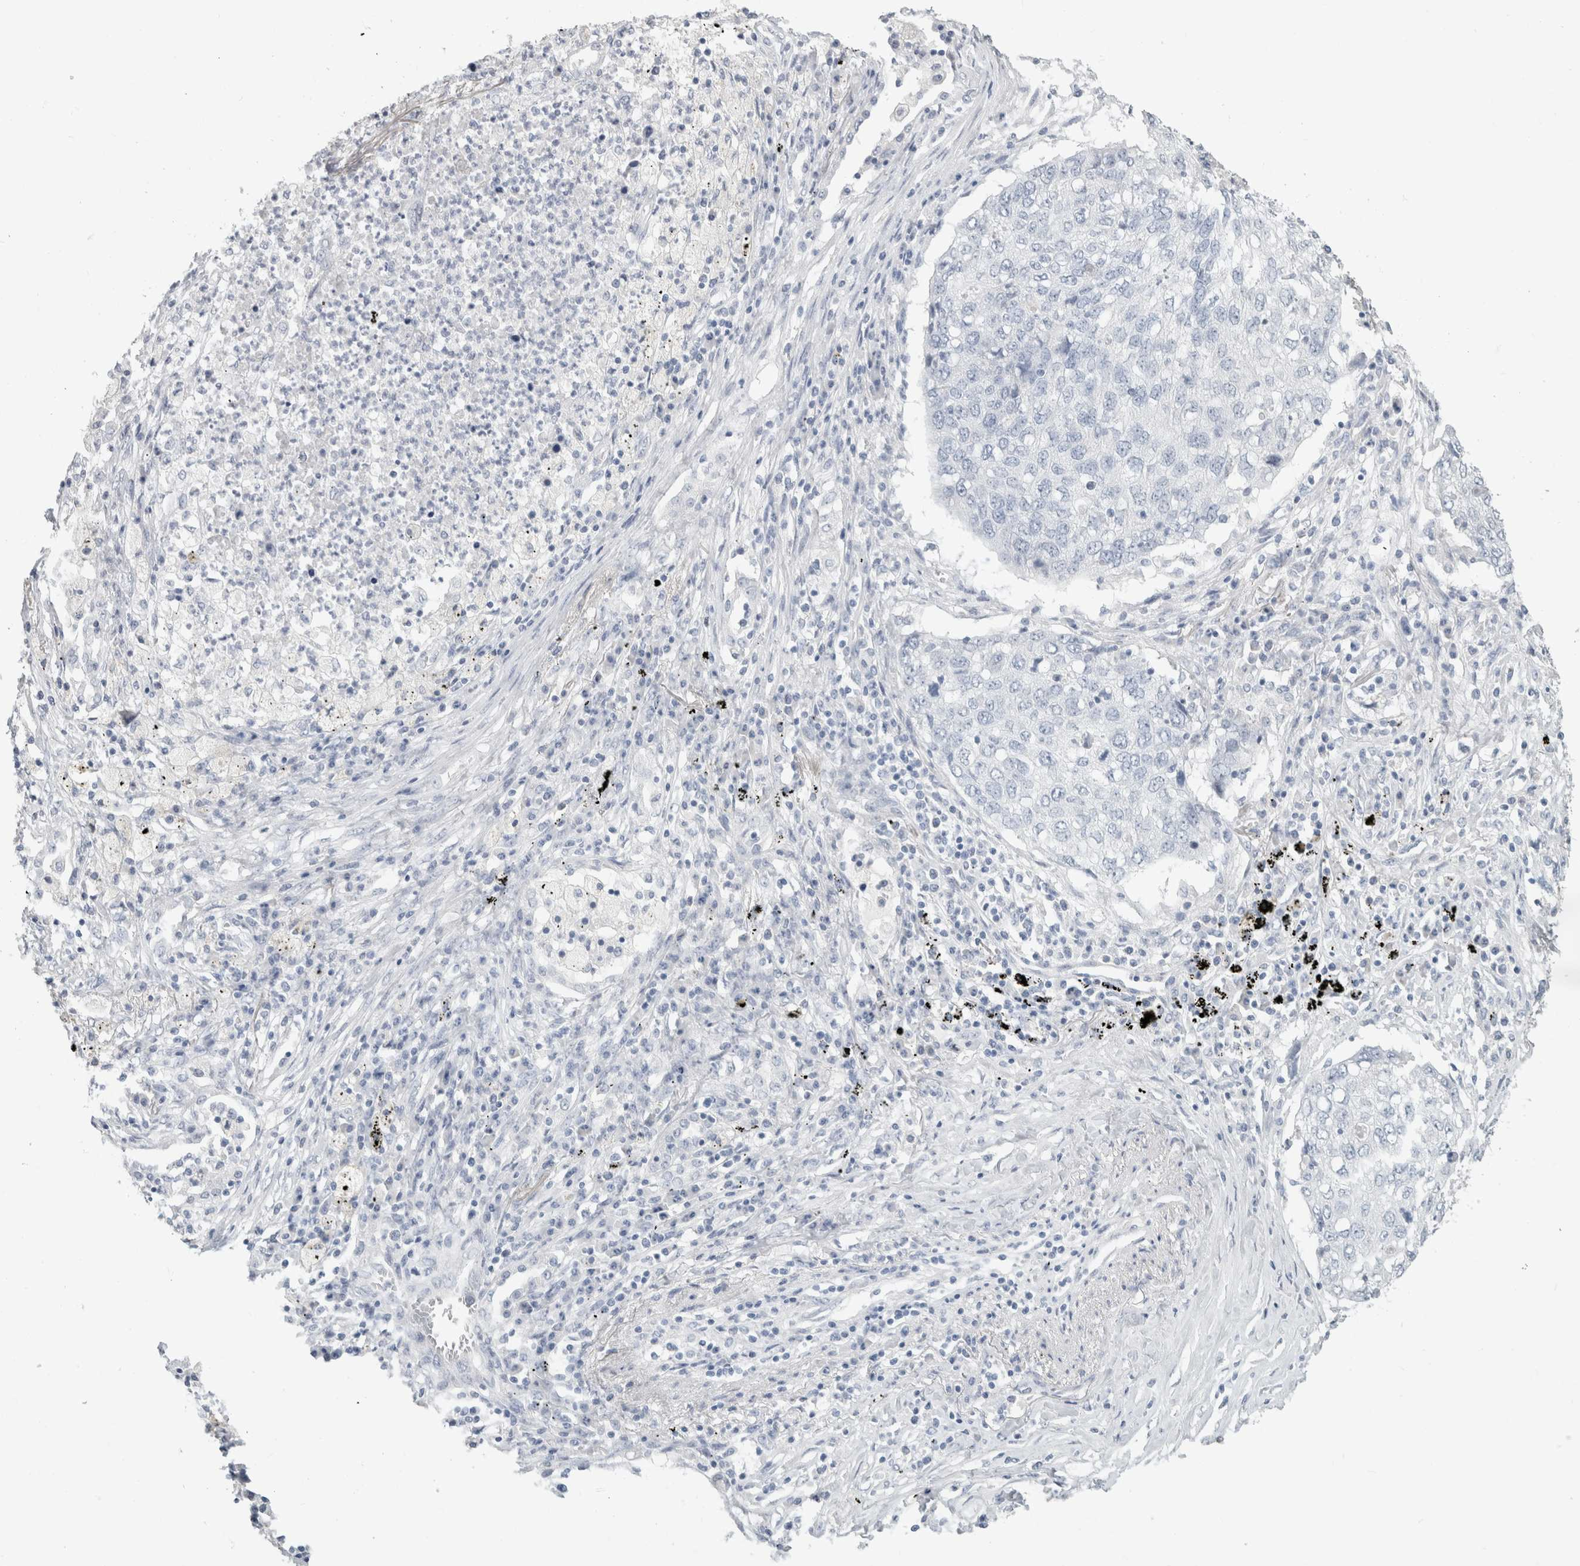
{"staining": {"intensity": "negative", "quantity": "none", "location": "none"}, "tissue": "lung cancer", "cell_type": "Tumor cells", "image_type": "cancer", "snomed": [{"axis": "morphology", "description": "Squamous cell carcinoma, NOS"}, {"axis": "topography", "description": "Lung"}], "caption": "Immunohistochemical staining of lung squamous cell carcinoma exhibits no significant staining in tumor cells. (DAB immunohistochemistry, high magnification).", "gene": "SLC6A1", "patient": {"sex": "female", "age": 63}}